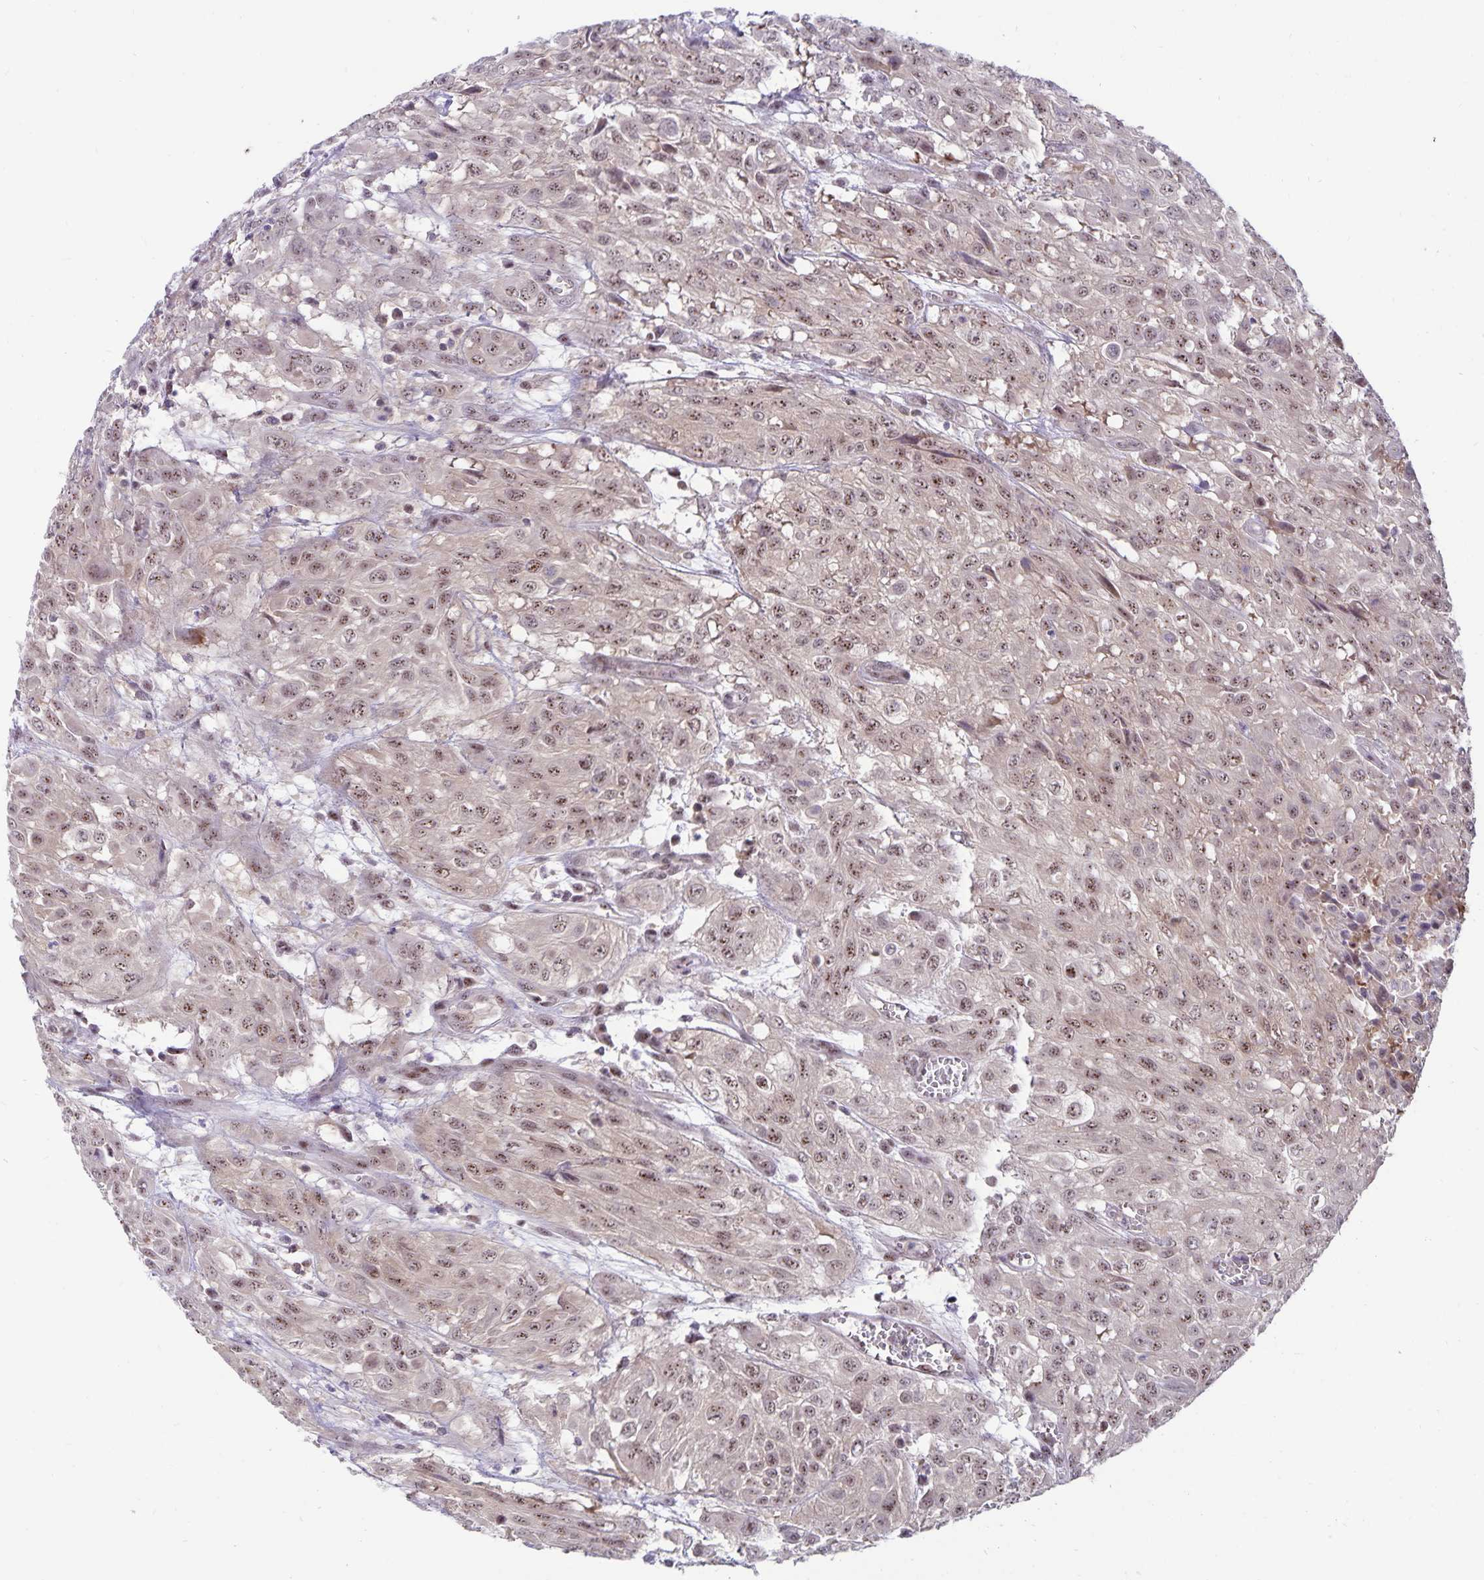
{"staining": {"intensity": "weak", "quantity": ">75%", "location": "nuclear"}, "tissue": "urothelial cancer", "cell_type": "Tumor cells", "image_type": "cancer", "snomed": [{"axis": "morphology", "description": "Urothelial carcinoma, High grade"}, {"axis": "topography", "description": "Urinary bladder"}], "caption": "About >75% of tumor cells in human urothelial cancer show weak nuclear protein staining as visualized by brown immunohistochemical staining.", "gene": "EXOC6B", "patient": {"sex": "male", "age": 57}}